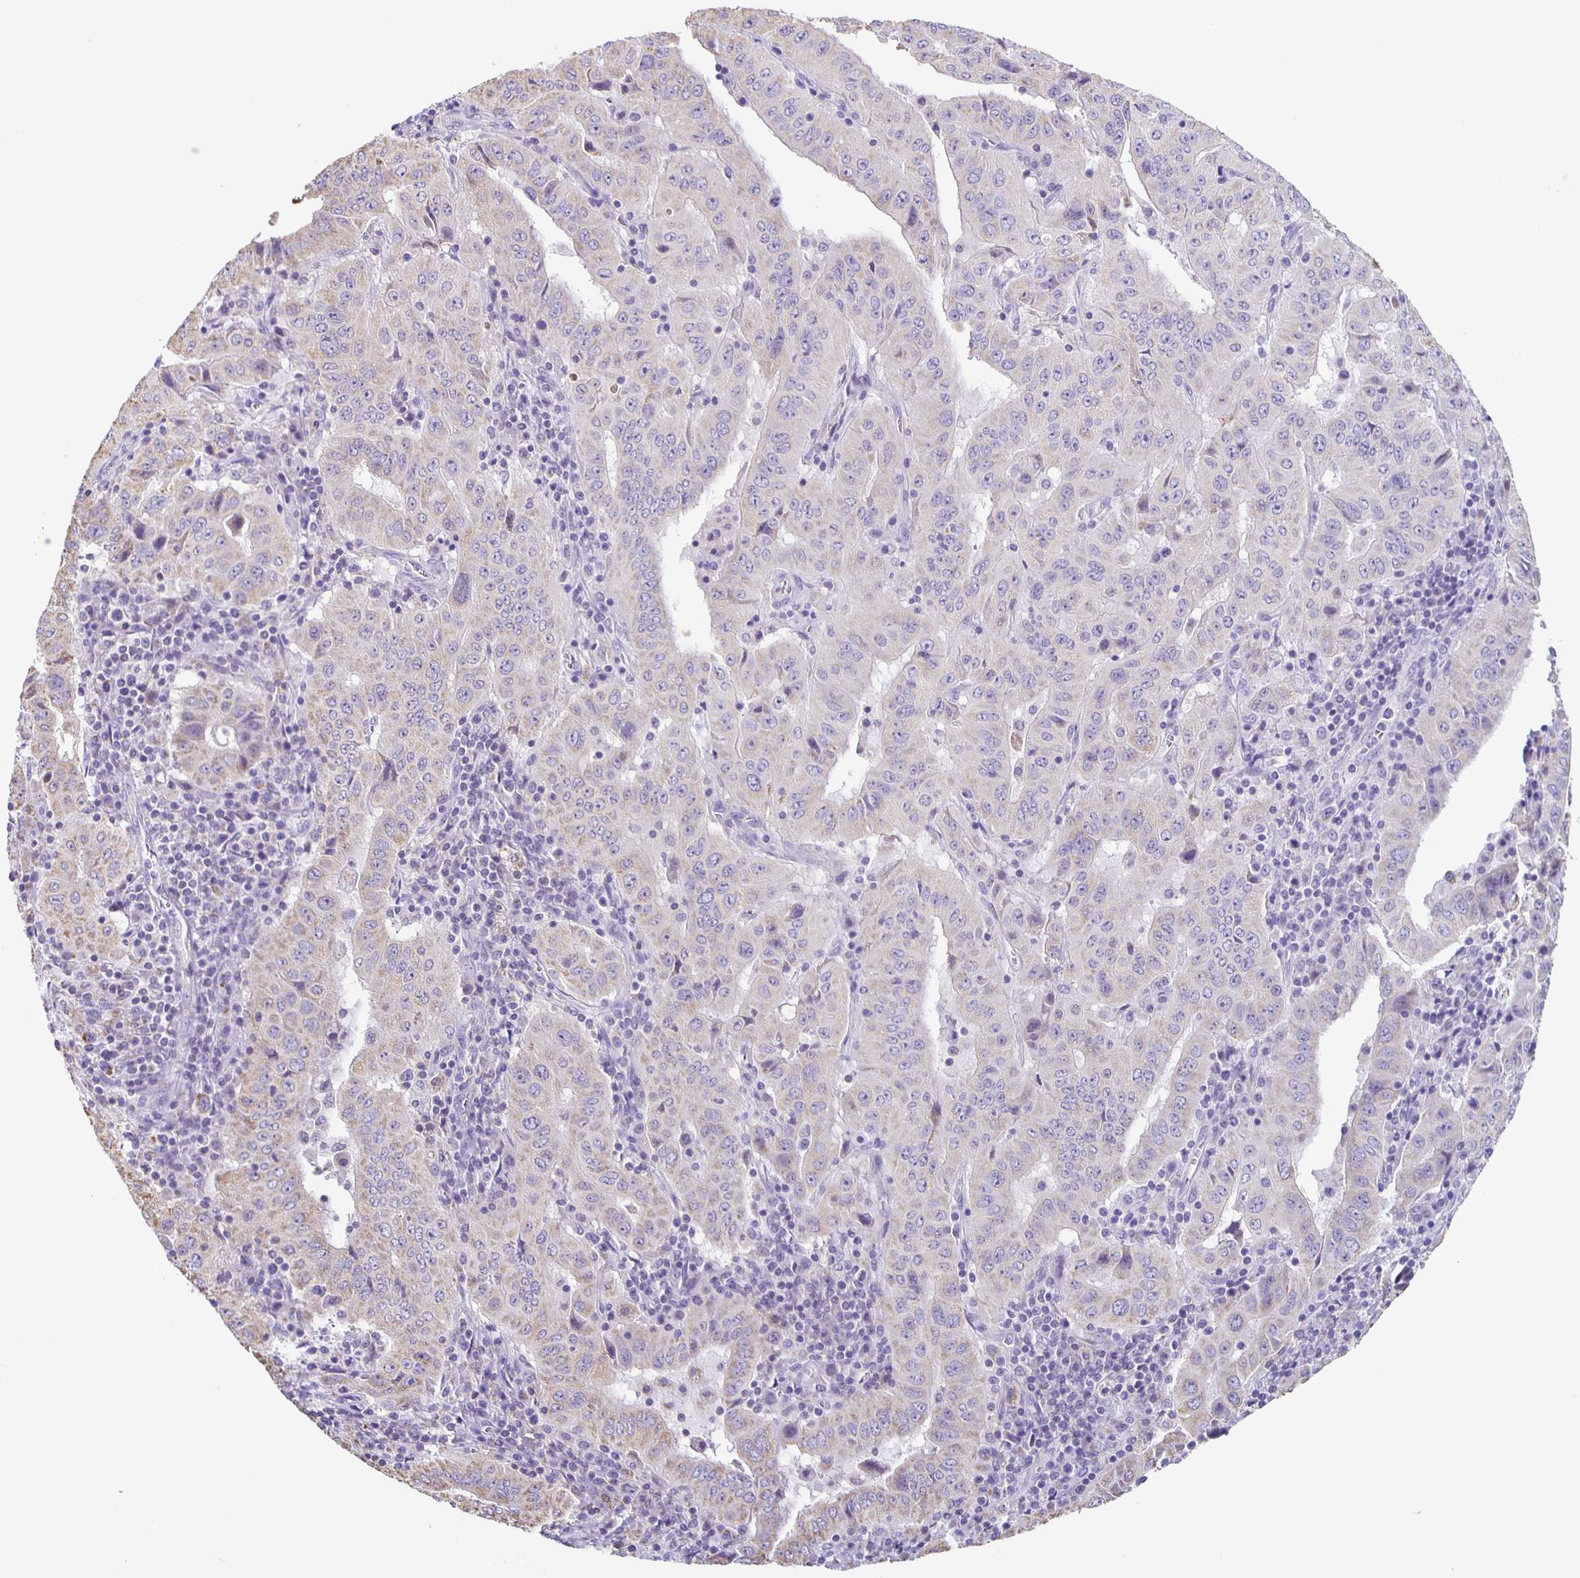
{"staining": {"intensity": "weak", "quantity": "<25%", "location": "cytoplasmic/membranous"}, "tissue": "pancreatic cancer", "cell_type": "Tumor cells", "image_type": "cancer", "snomed": [{"axis": "morphology", "description": "Adenocarcinoma, NOS"}, {"axis": "topography", "description": "Pancreas"}], "caption": "IHC micrograph of human pancreatic cancer stained for a protein (brown), which shows no expression in tumor cells.", "gene": "TPPP", "patient": {"sex": "male", "age": 63}}